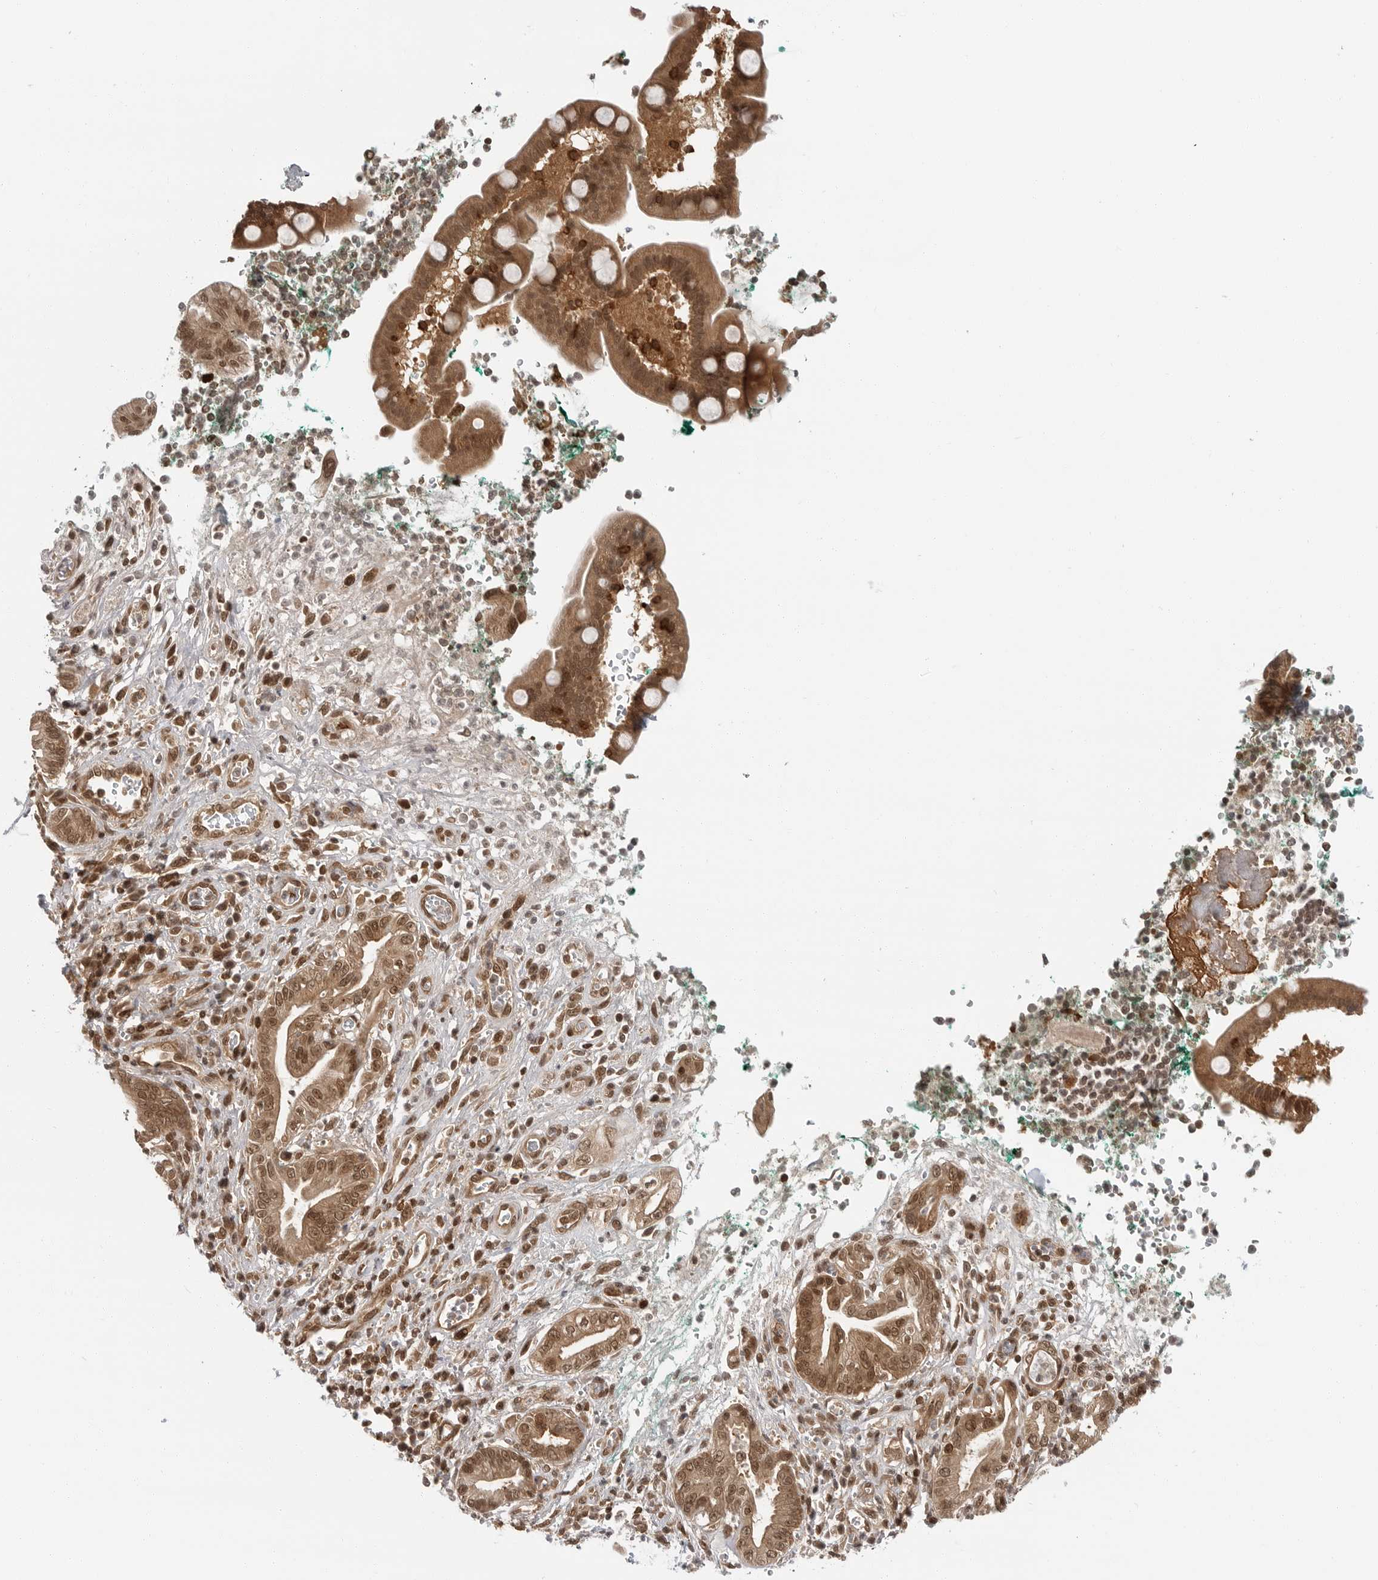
{"staining": {"intensity": "moderate", "quantity": ">75%", "location": "cytoplasmic/membranous,nuclear"}, "tissue": "pancreatic cancer", "cell_type": "Tumor cells", "image_type": "cancer", "snomed": [{"axis": "morphology", "description": "Adenocarcinoma, NOS"}, {"axis": "topography", "description": "Pancreas"}], "caption": "Protein analysis of pancreatic cancer tissue reveals moderate cytoplasmic/membranous and nuclear positivity in about >75% of tumor cells. The staining was performed using DAB, with brown indicating positive protein expression. Nuclei are stained blue with hematoxylin.", "gene": "SZRD1", "patient": {"sex": "male", "age": 78}}